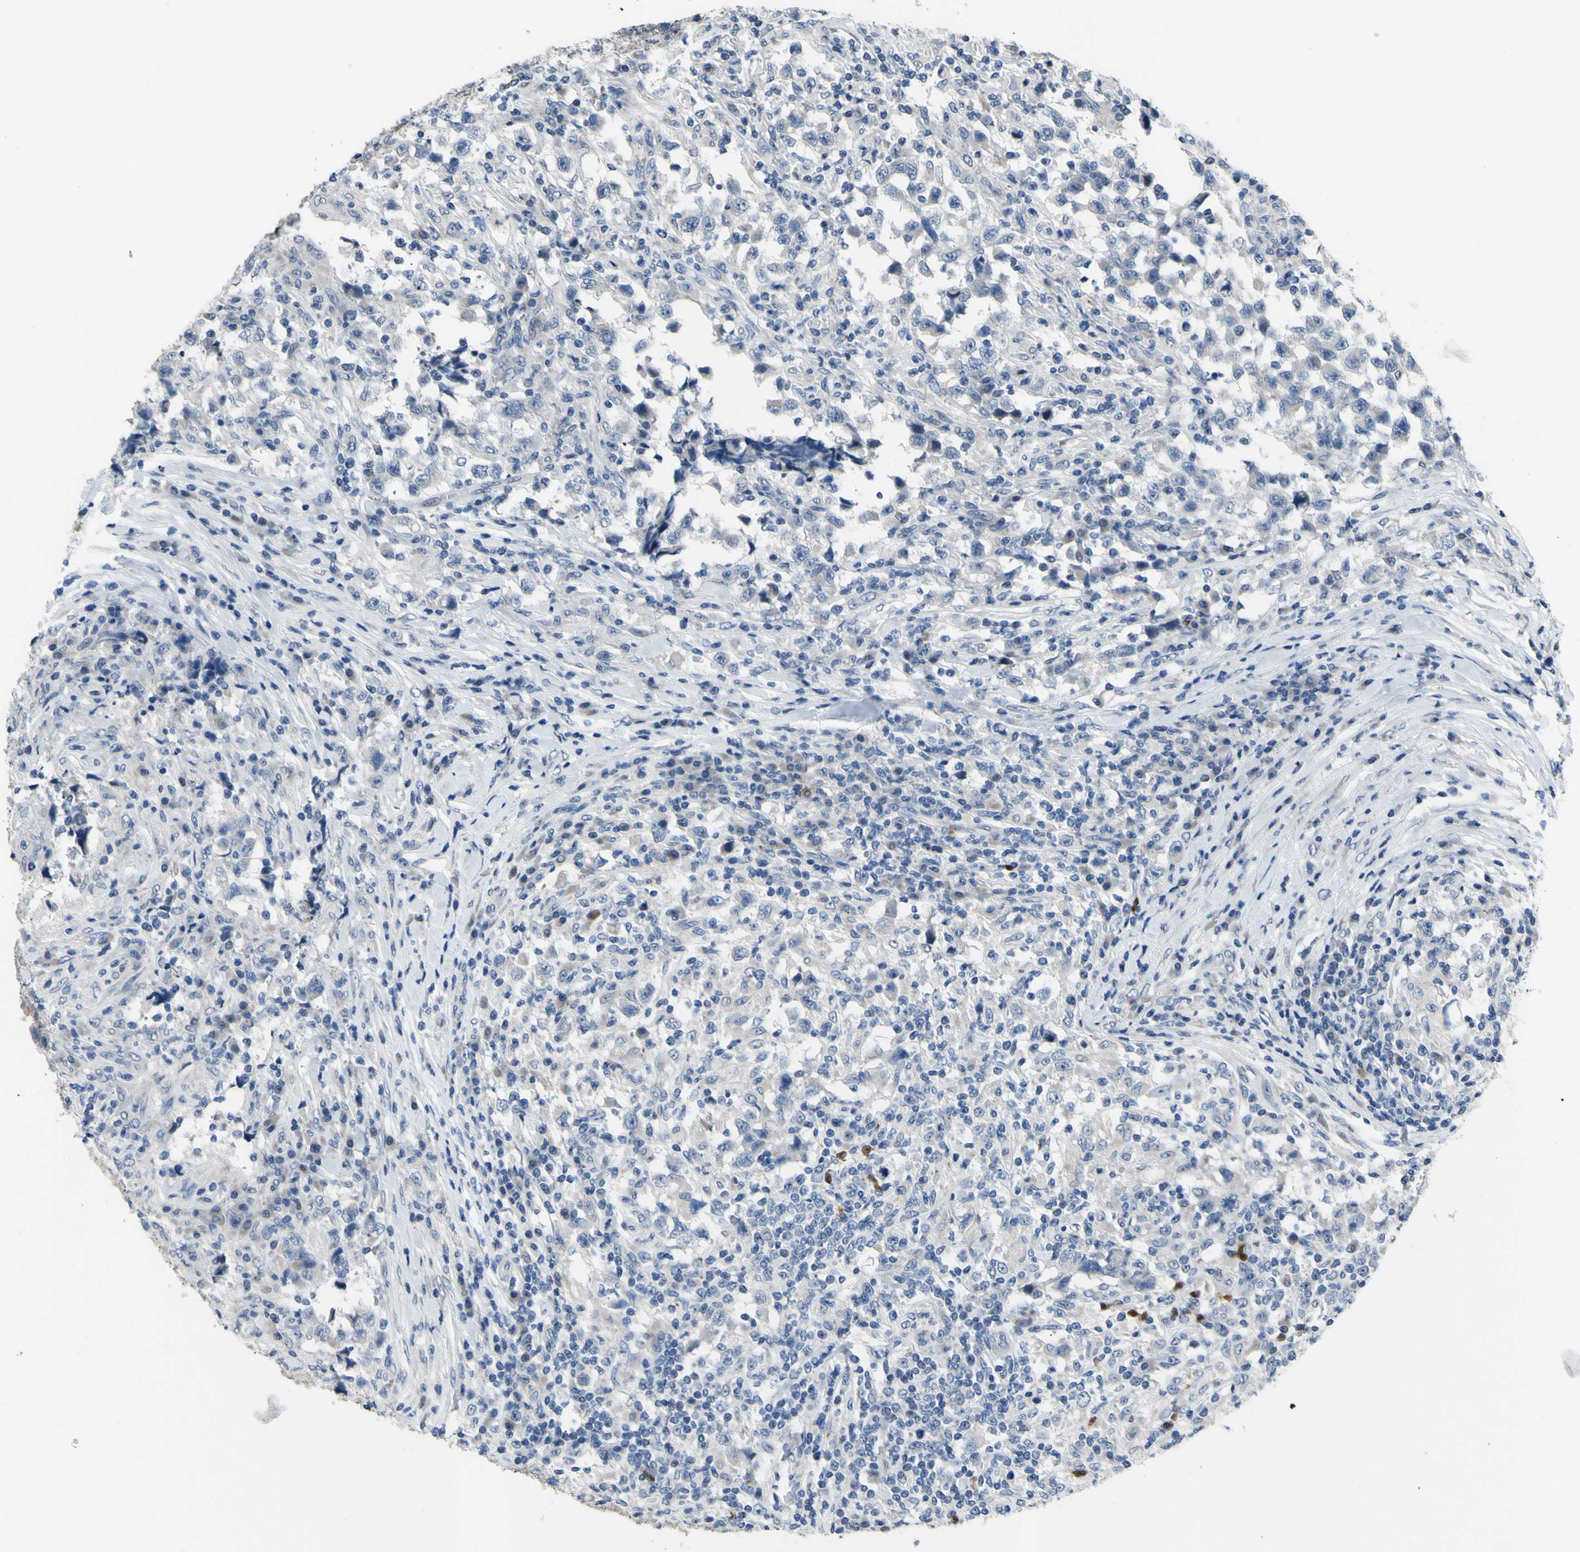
{"staining": {"intensity": "negative", "quantity": "none", "location": "none"}, "tissue": "testis cancer", "cell_type": "Tumor cells", "image_type": "cancer", "snomed": [{"axis": "morphology", "description": "Carcinoma, Embryonal, NOS"}, {"axis": "topography", "description": "Testis"}], "caption": "Tumor cells are negative for brown protein staining in testis cancer (embryonal carcinoma).", "gene": "GRAMD2B", "patient": {"sex": "male", "age": 21}}